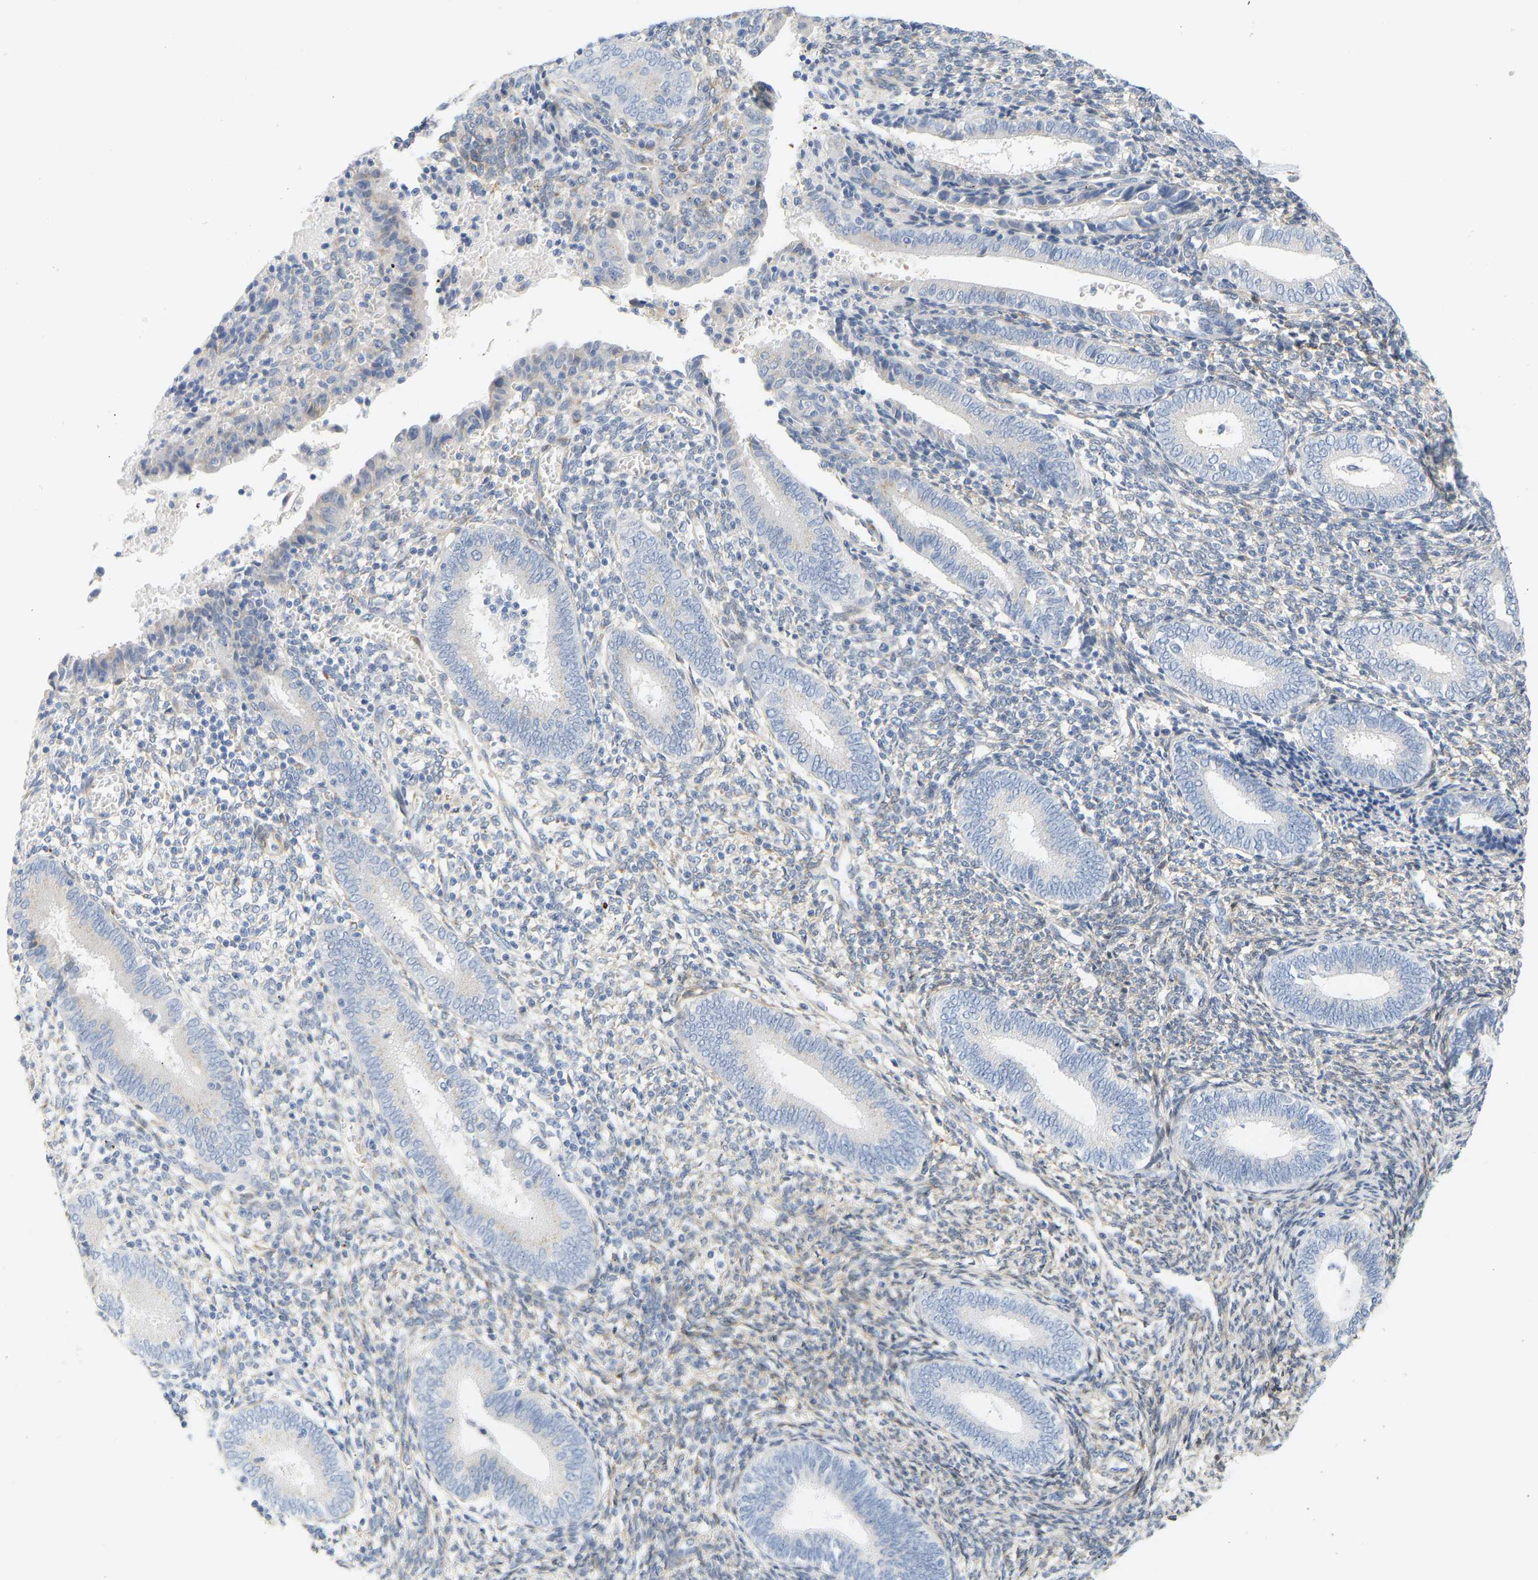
{"staining": {"intensity": "negative", "quantity": "none", "location": "none"}, "tissue": "endometrium", "cell_type": "Cells in endometrial stroma", "image_type": "normal", "snomed": [{"axis": "morphology", "description": "Normal tissue, NOS"}, {"axis": "topography", "description": "Endometrium"}], "caption": "This is an immunohistochemistry histopathology image of unremarkable human endometrium. There is no staining in cells in endometrial stroma.", "gene": "SLC30A7", "patient": {"sex": "female", "age": 41}}